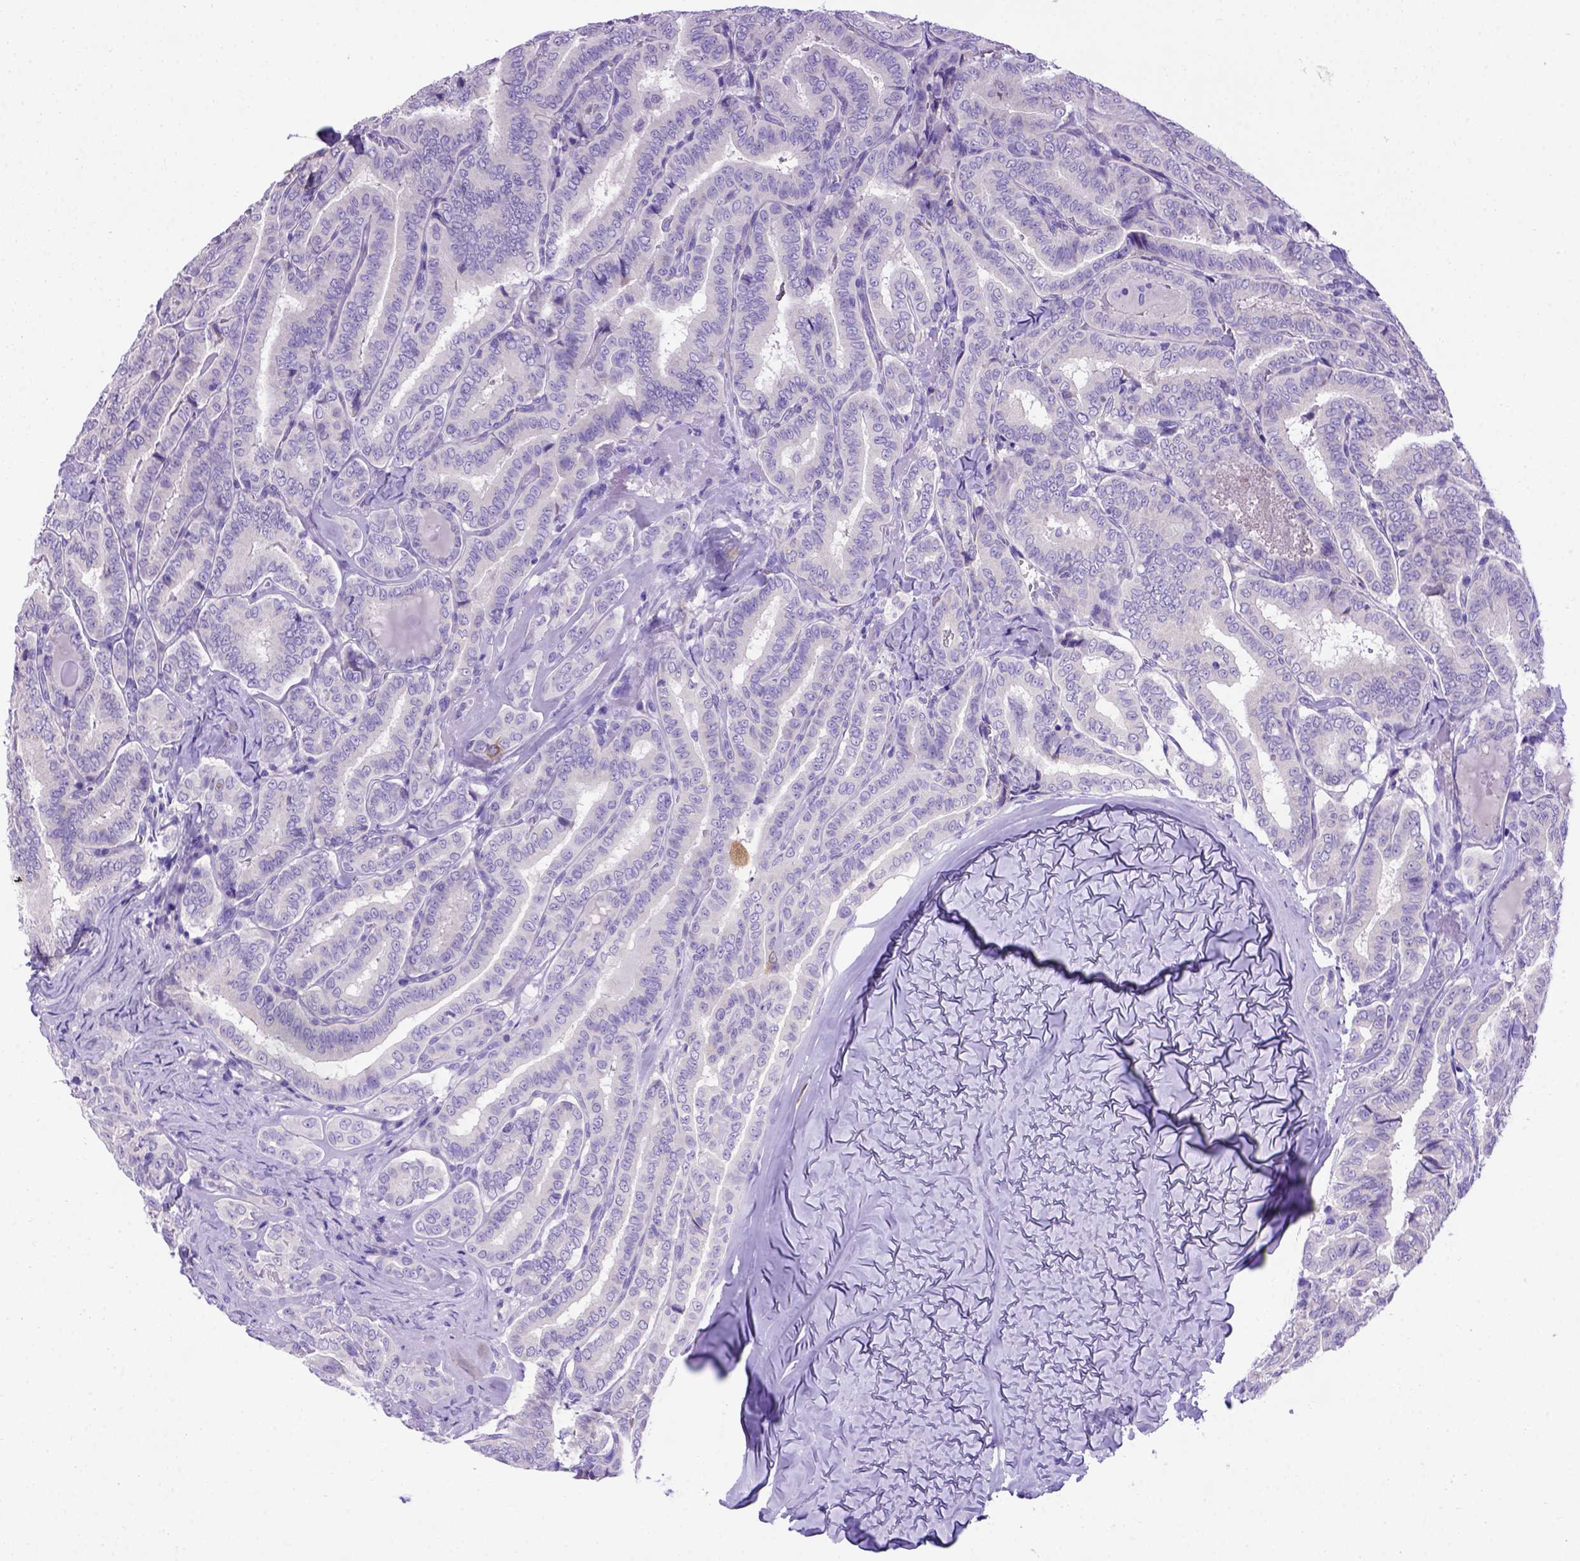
{"staining": {"intensity": "negative", "quantity": "none", "location": "none"}, "tissue": "thyroid cancer", "cell_type": "Tumor cells", "image_type": "cancer", "snomed": [{"axis": "morphology", "description": "Papillary adenocarcinoma, NOS"}, {"axis": "morphology", "description": "Papillary adenoma metastatic"}, {"axis": "topography", "description": "Thyroid gland"}], "caption": "Human thyroid papillary adenoma metastatic stained for a protein using immunohistochemistry (IHC) displays no positivity in tumor cells.", "gene": "PTGES", "patient": {"sex": "female", "age": 50}}